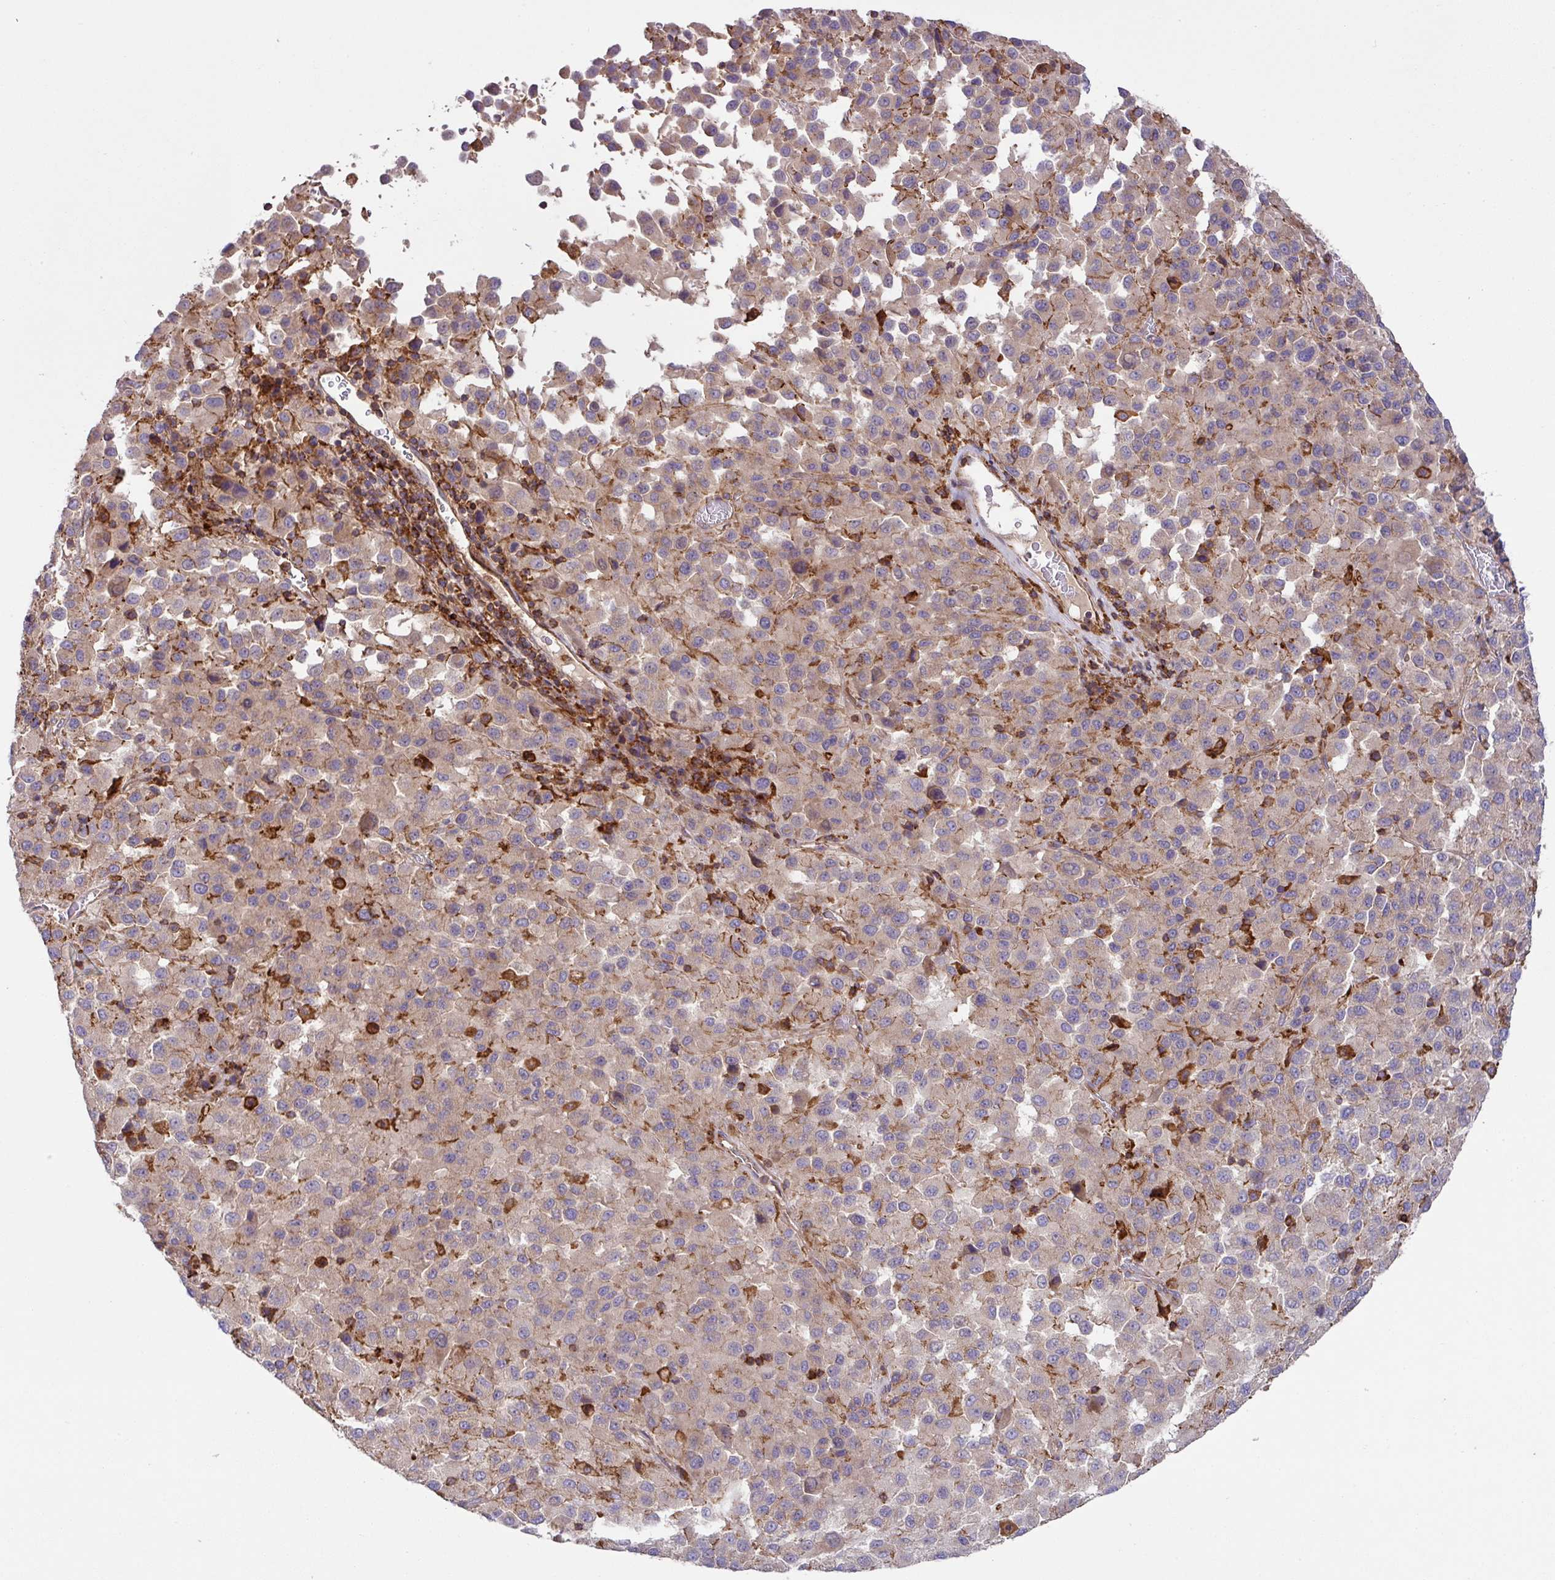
{"staining": {"intensity": "negative", "quantity": "none", "location": "none"}, "tissue": "melanoma", "cell_type": "Tumor cells", "image_type": "cancer", "snomed": [{"axis": "morphology", "description": "Malignant melanoma, Metastatic site"}, {"axis": "topography", "description": "Lung"}], "caption": "A high-resolution image shows immunohistochemistry staining of malignant melanoma (metastatic site), which displays no significant expression in tumor cells. Nuclei are stained in blue.", "gene": "RIC1", "patient": {"sex": "male", "age": 64}}